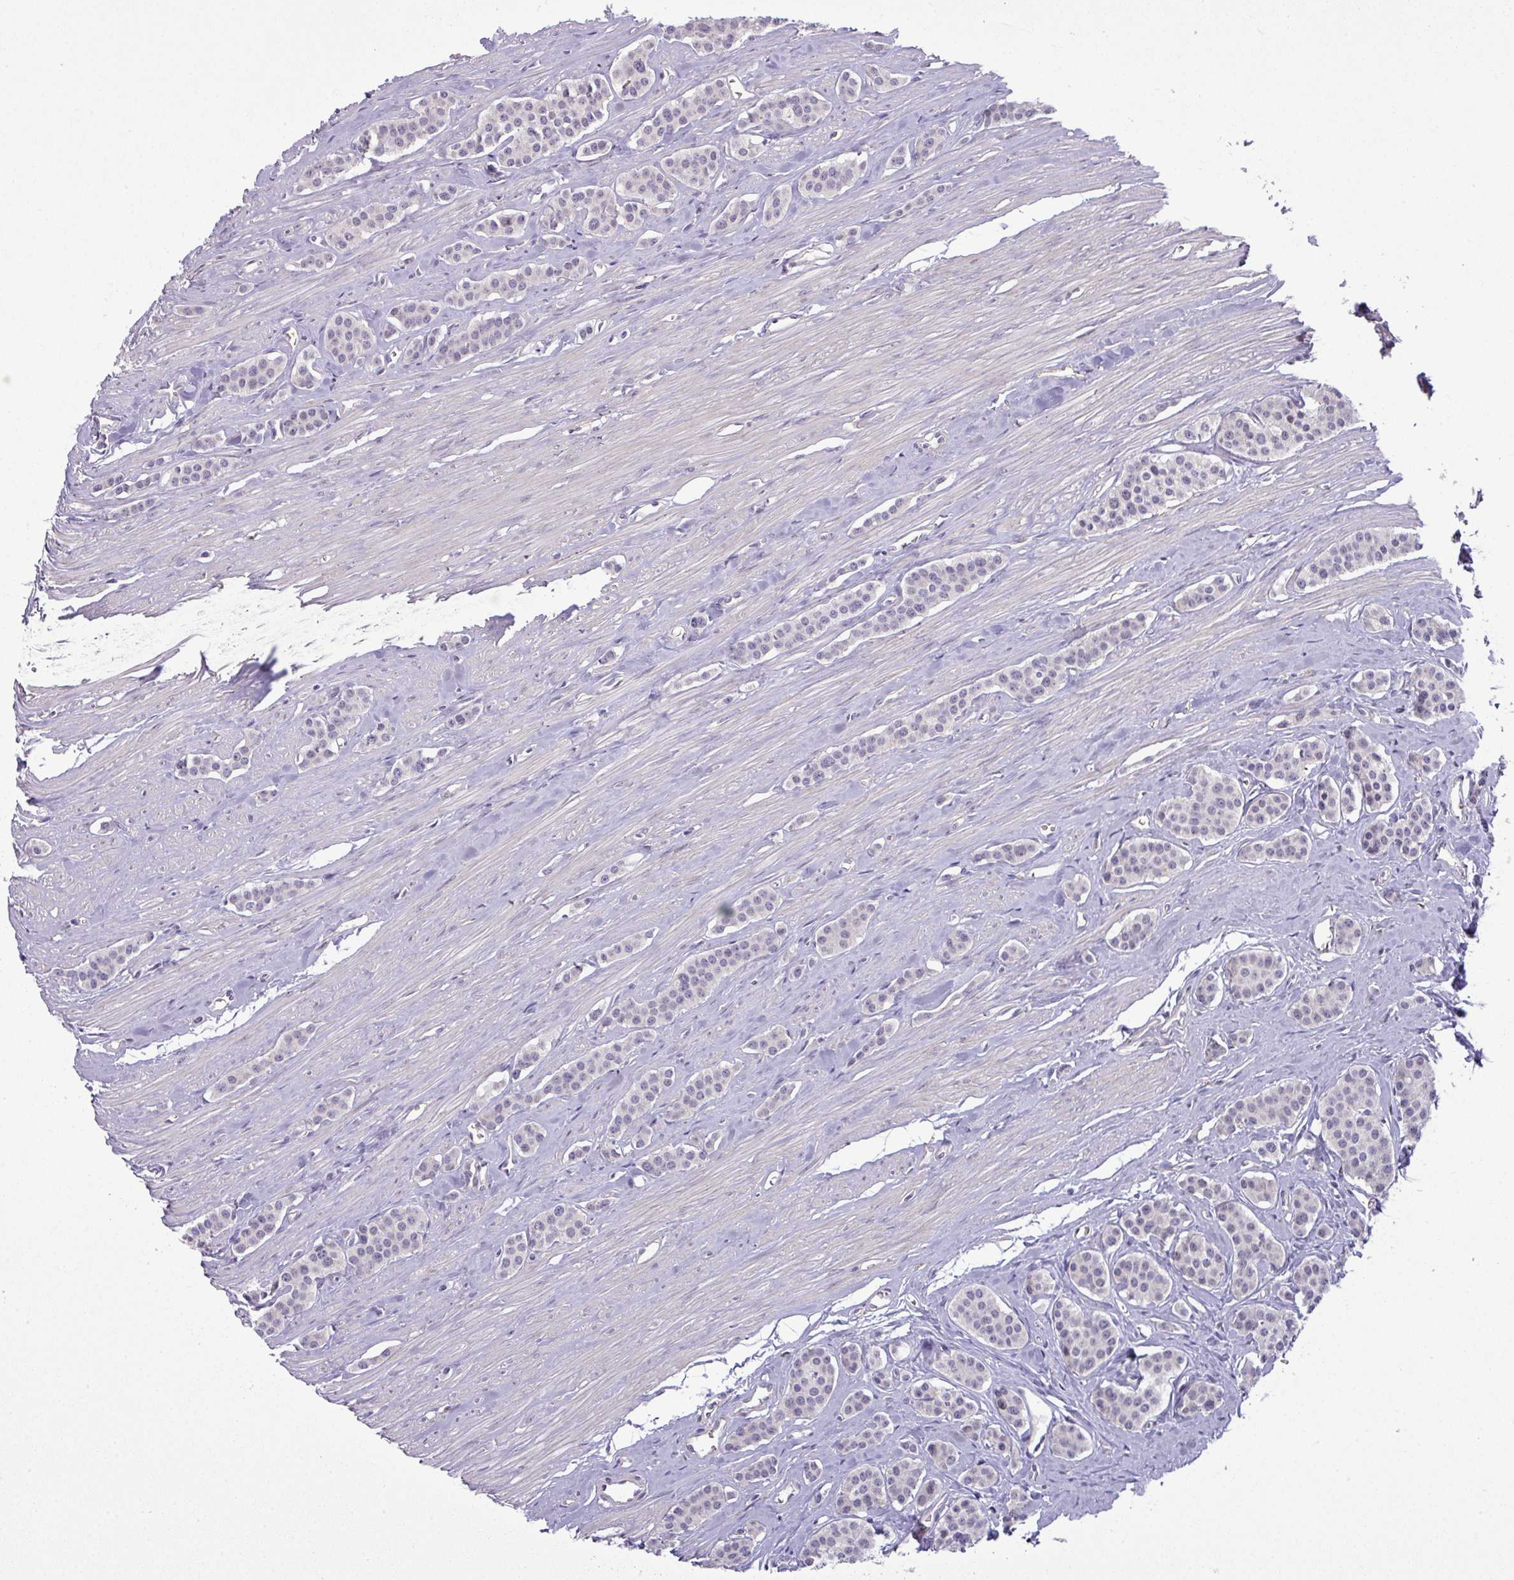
{"staining": {"intensity": "negative", "quantity": "none", "location": "none"}, "tissue": "carcinoid", "cell_type": "Tumor cells", "image_type": "cancer", "snomed": [{"axis": "morphology", "description": "Carcinoid, malignant, NOS"}, {"axis": "topography", "description": "Small intestine"}], "caption": "Immunohistochemical staining of human carcinoid (malignant) demonstrates no significant positivity in tumor cells.", "gene": "MAK16", "patient": {"sex": "male", "age": 60}}